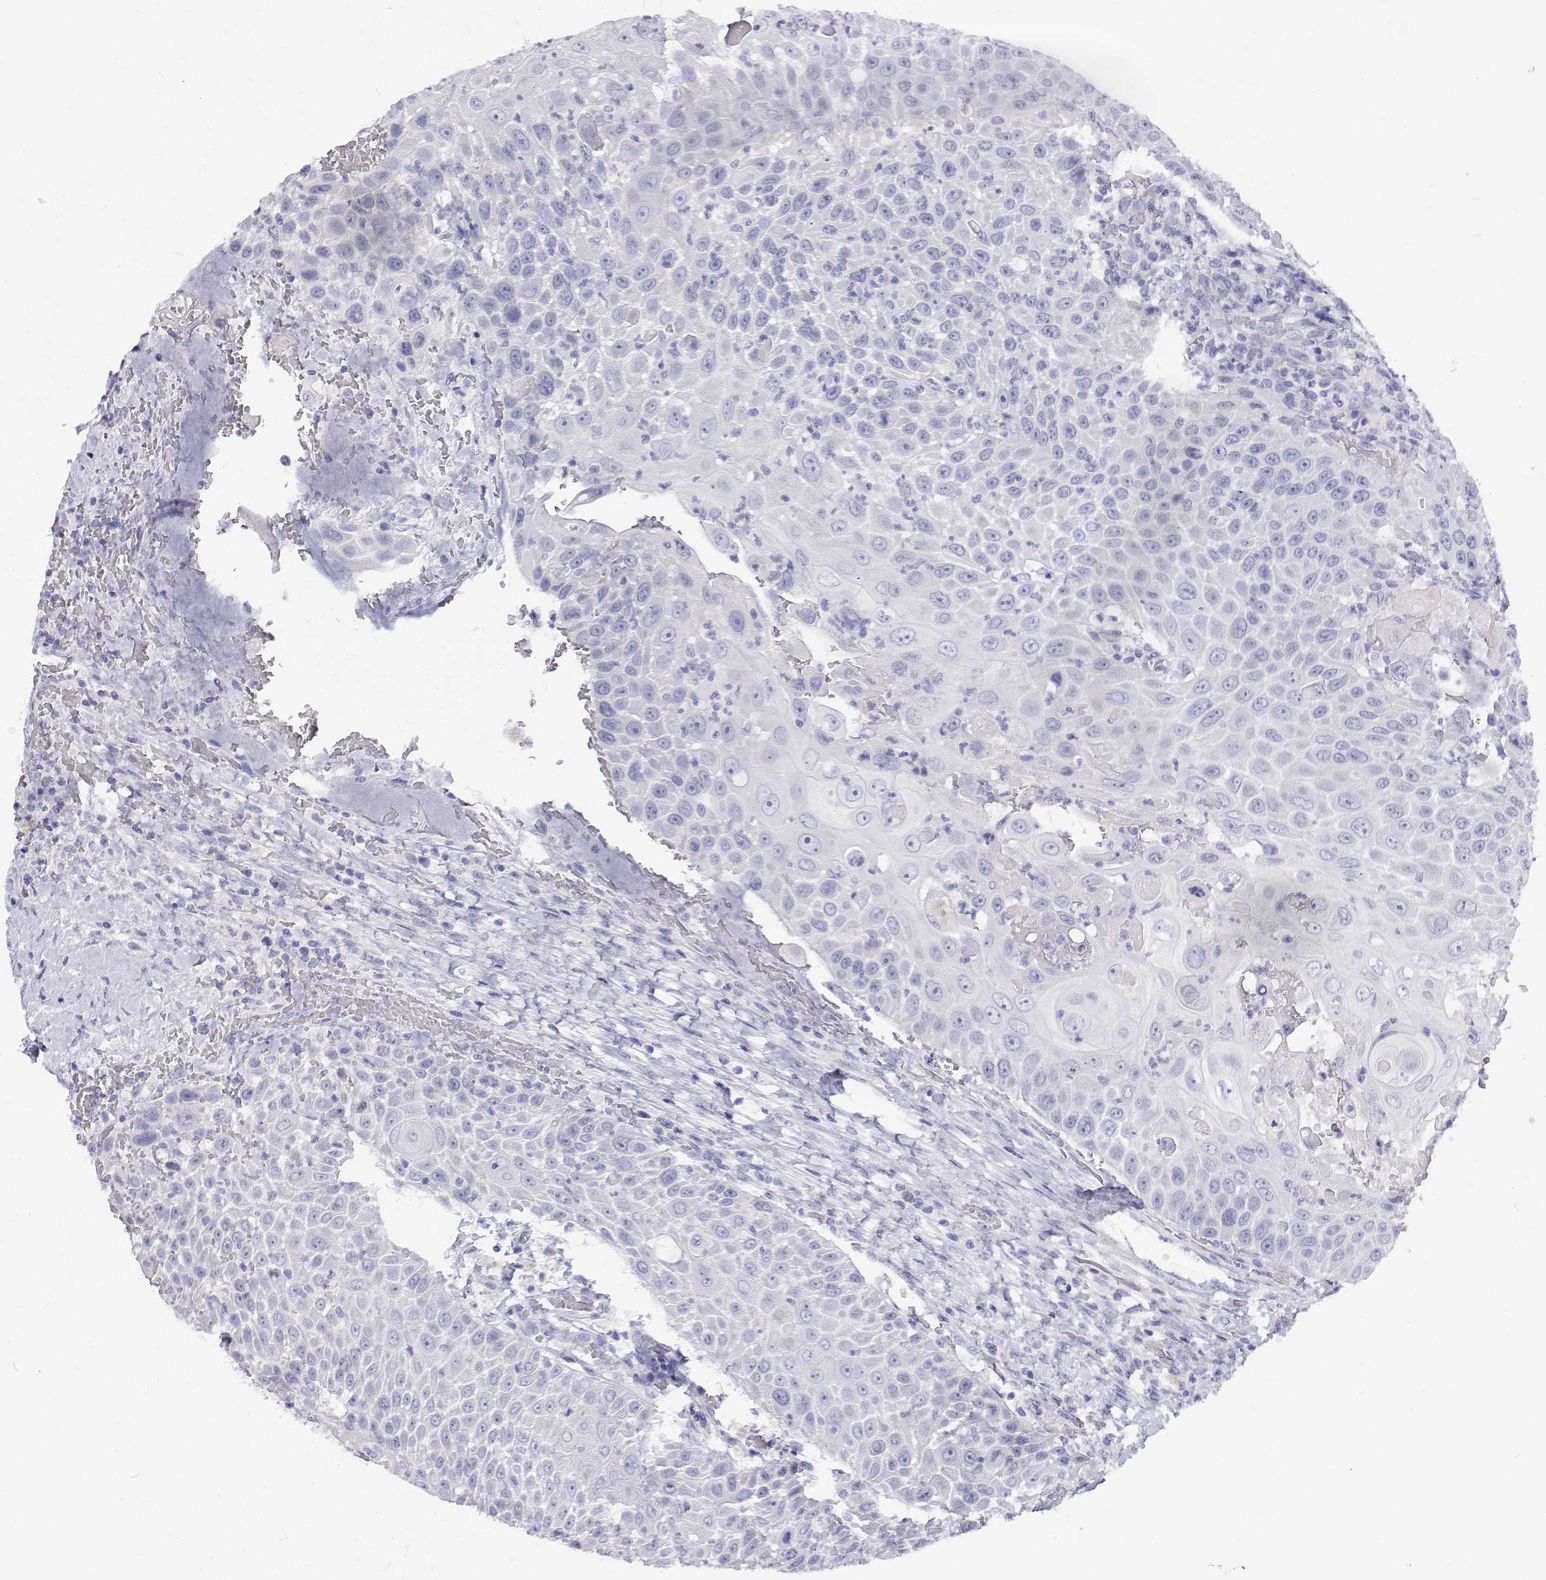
{"staining": {"intensity": "negative", "quantity": "none", "location": "none"}, "tissue": "head and neck cancer", "cell_type": "Tumor cells", "image_type": "cancer", "snomed": [{"axis": "morphology", "description": "Squamous cell carcinoma, NOS"}, {"axis": "topography", "description": "Head-Neck"}], "caption": "This photomicrograph is of head and neck cancer (squamous cell carcinoma) stained with immunohistochemistry to label a protein in brown with the nuclei are counter-stained blue. There is no expression in tumor cells.", "gene": "NCR2", "patient": {"sex": "male", "age": 69}}